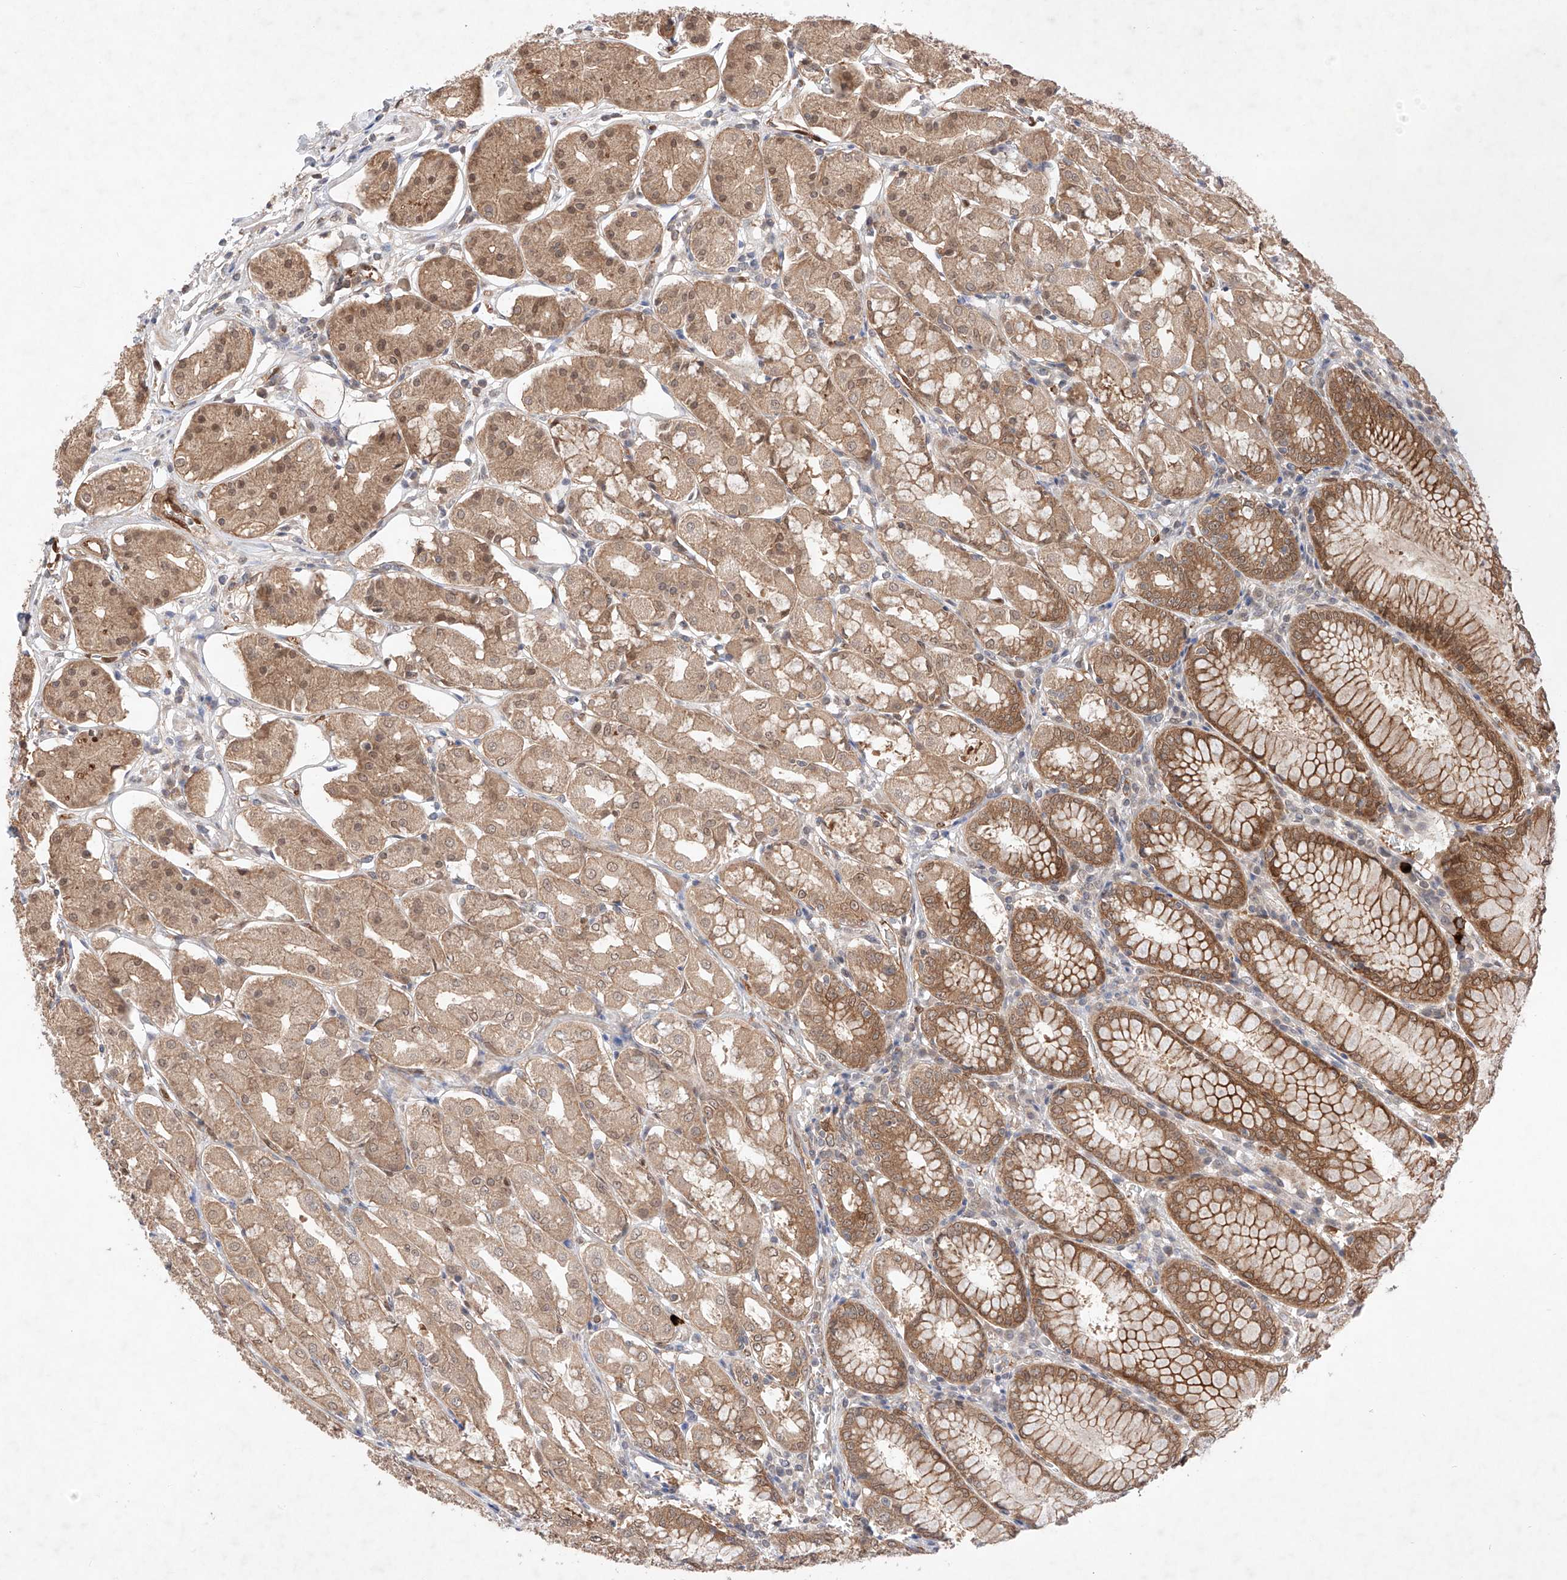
{"staining": {"intensity": "moderate", "quantity": ">75%", "location": "cytoplasmic/membranous,nuclear"}, "tissue": "stomach", "cell_type": "Glandular cells", "image_type": "normal", "snomed": [{"axis": "morphology", "description": "Normal tissue, NOS"}, {"axis": "topography", "description": "Stomach, lower"}], "caption": "Stomach stained with immunohistochemistry (IHC) shows moderate cytoplasmic/membranous,nuclear staining in about >75% of glandular cells. The staining is performed using DAB brown chromogen to label protein expression. The nuclei are counter-stained blue using hematoxylin.", "gene": "ZNF124", "patient": {"sex": "female", "age": 56}}